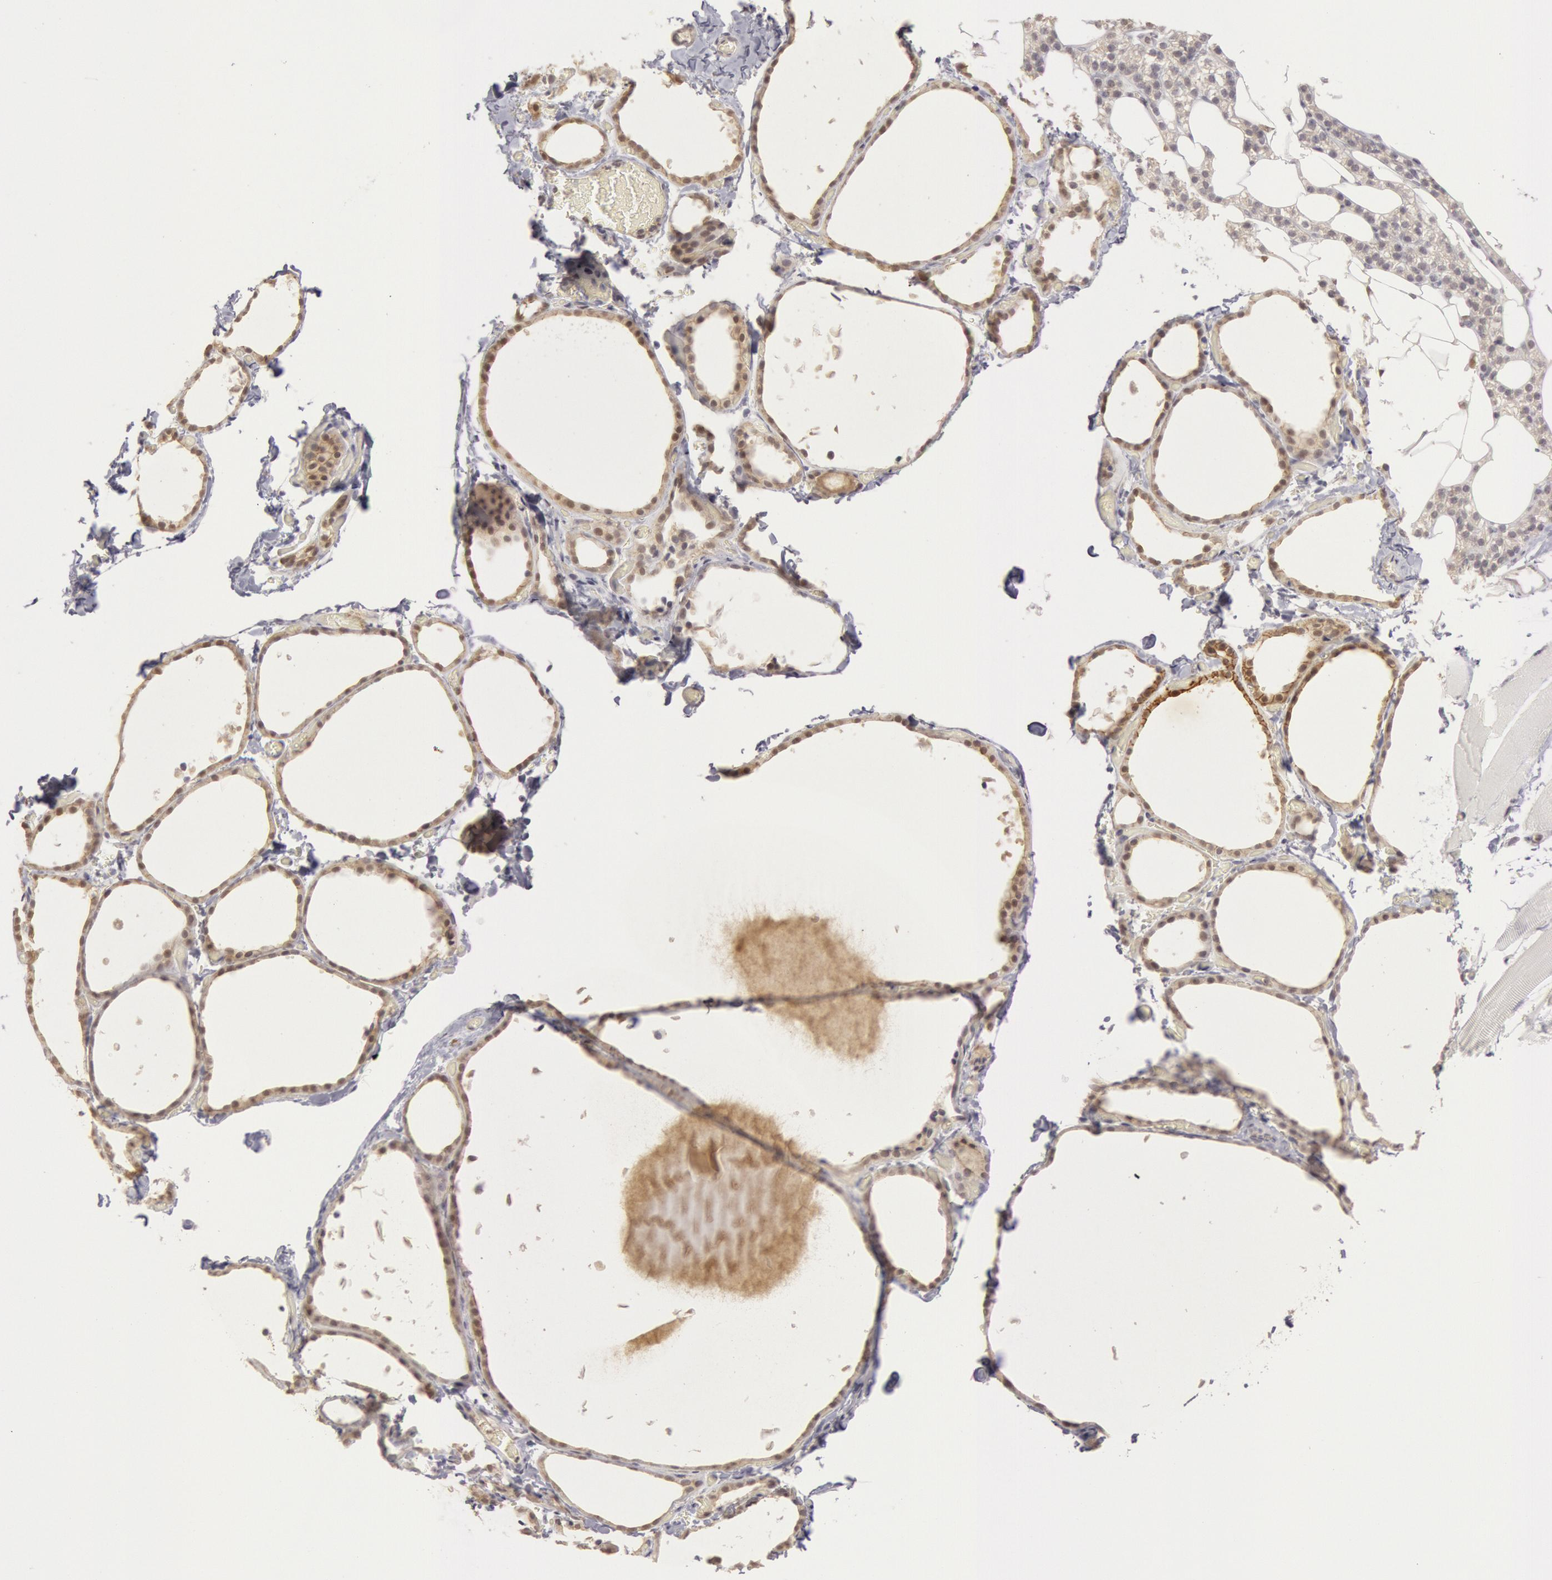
{"staining": {"intensity": "negative", "quantity": "none", "location": "none"}, "tissue": "thyroid gland", "cell_type": "Glandular cells", "image_type": "normal", "snomed": [{"axis": "morphology", "description": "Normal tissue, NOS"}, {"axis": "topography", "description": "Thyroid gland"}], "caption": "An IHC micrograph of benign thyroid gland is shown. There is no staining in glandular cells of thyroid gland.", "gene": "RIMBP3B", "patient": {"sex": "female", "age": 22}}